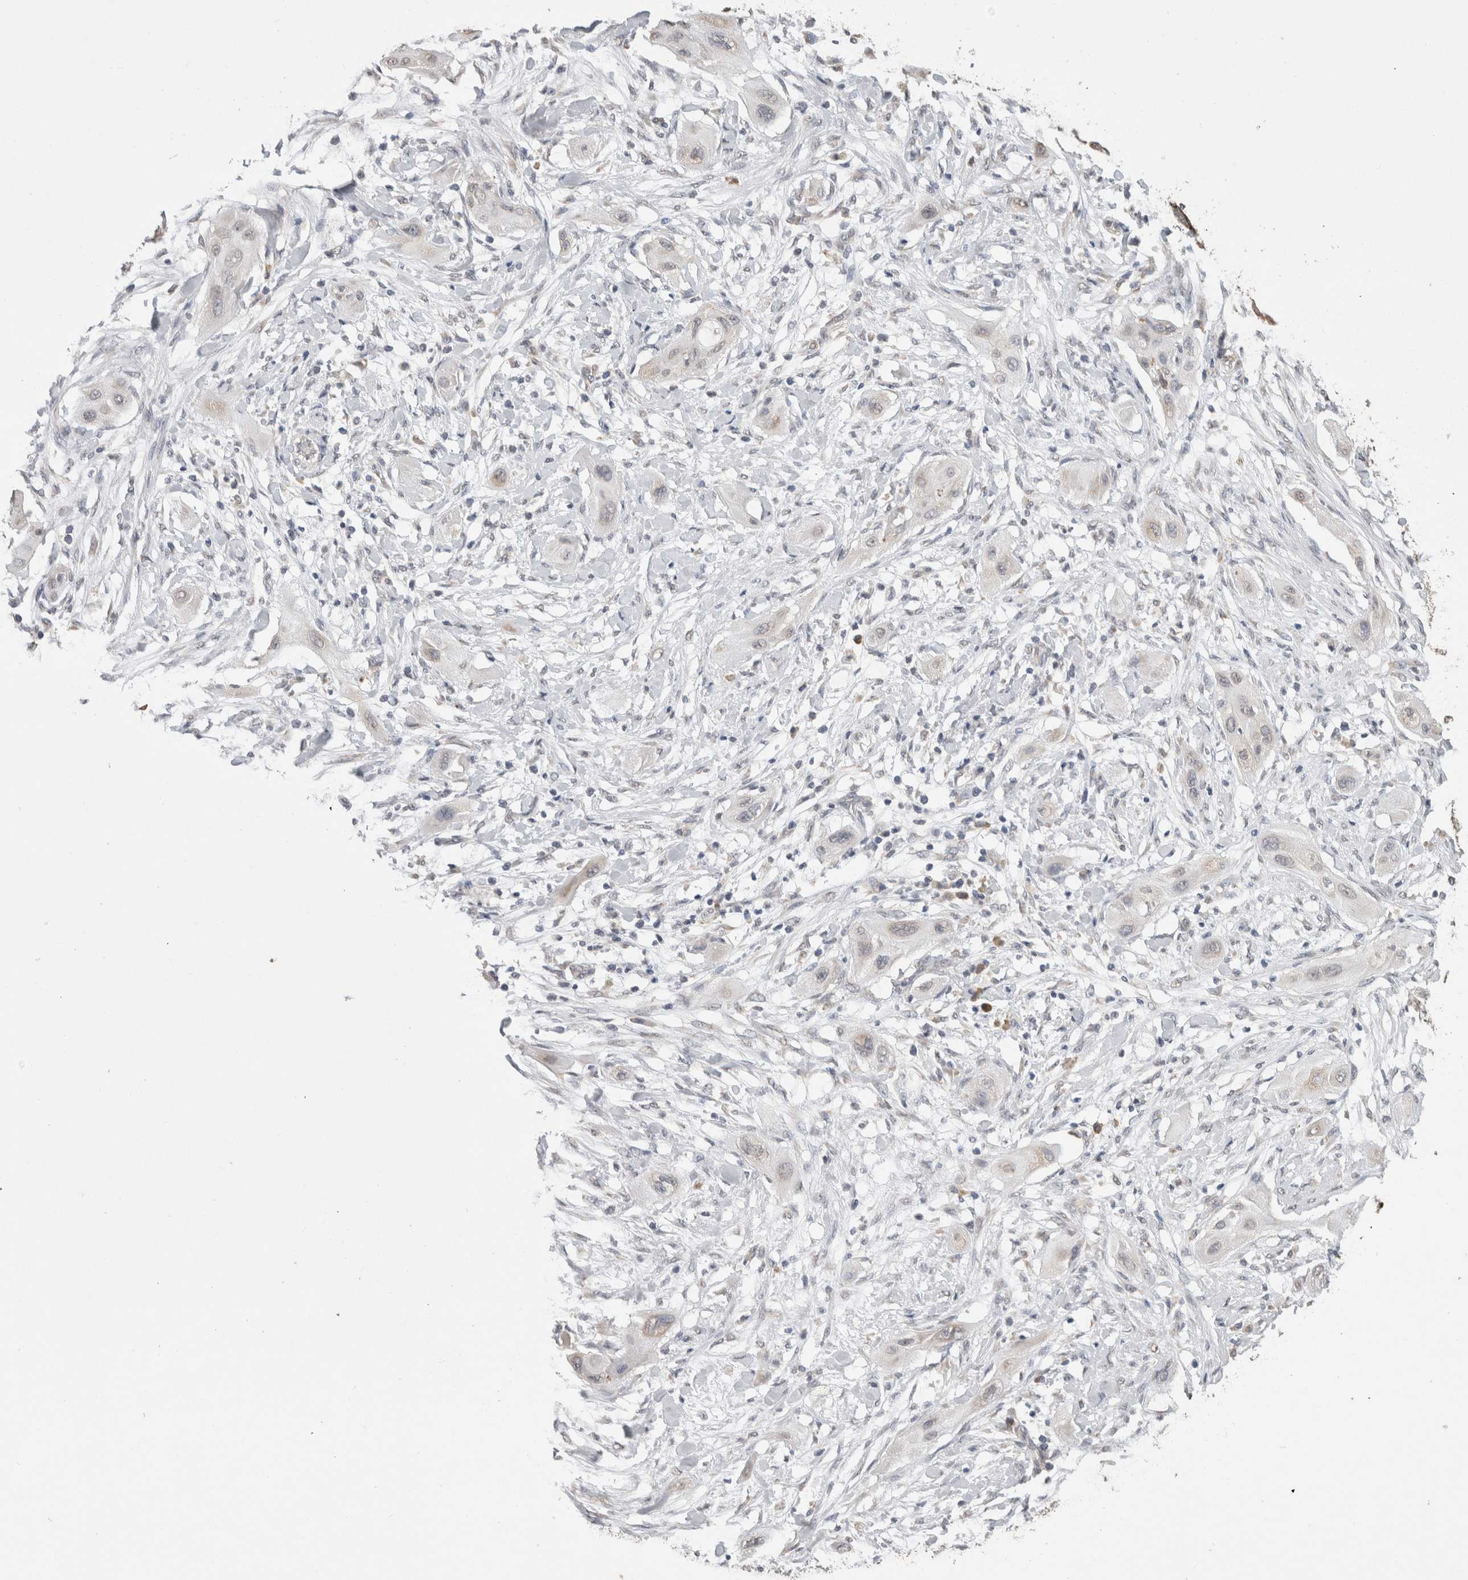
{"staining": {"intensity": "negative", "quantity": "none", "location": "none"}, "tissue": "lung cancer", "cell_type": "Tumor cells", "image_type": "cancer", "snomed": [{"axis": "morphology", "description": "Squamous cell carcinoma, NOS"}, {"axis": "topography", "description": "Lung"}], "caption": "The immunohistochemistry (IHC) image has no significant positivity in tumor cells of lung cancer tissue. (Immunohistochemistry, brightfield microscopy, high magnification).", "gene": "NOMO1", "patient": {"sex": "female", "age": 47}}